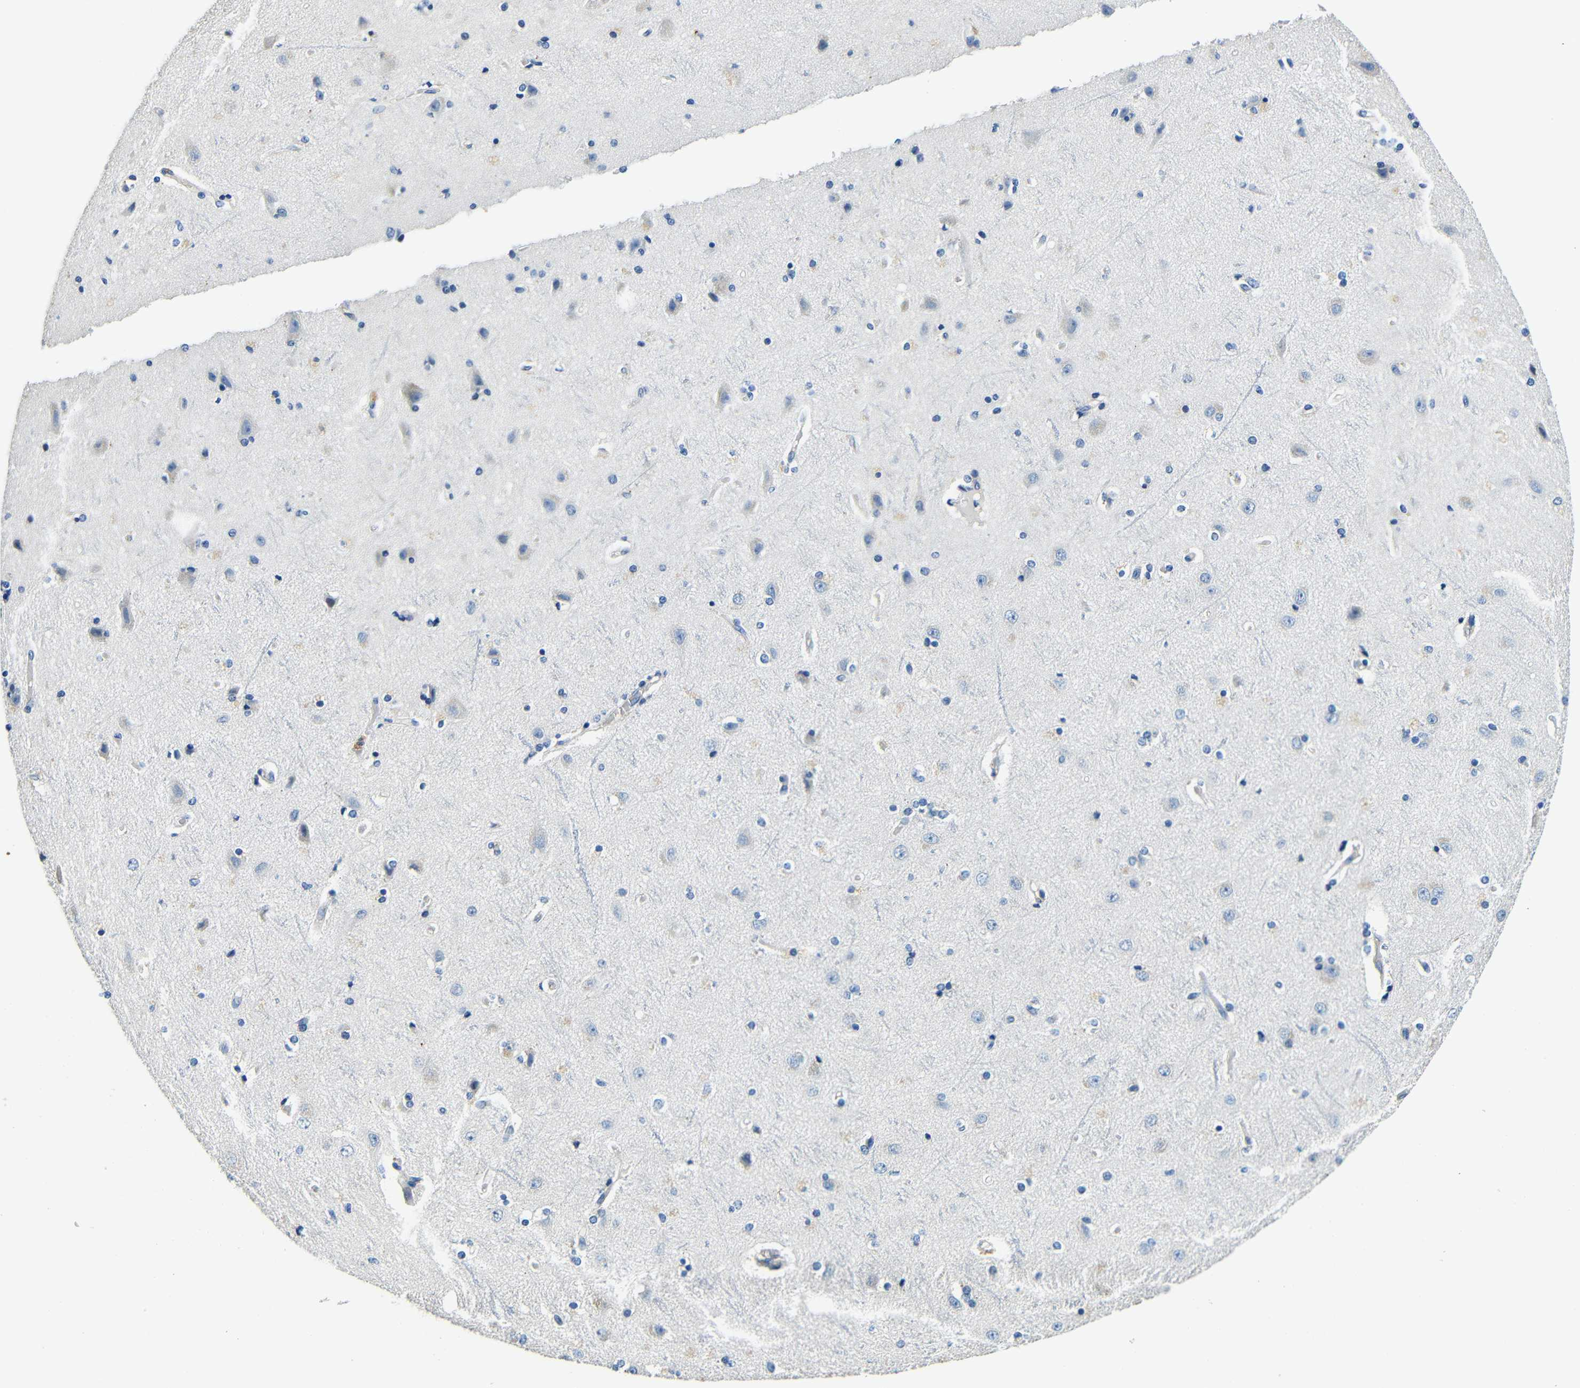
{"staining": {"intensity": "negative", "quantity": "none", "location": "none"}, "tissue": "cerebral cortex", "cell_type": "Endothelial cells", "image_type": "normal", "snomed": [{"axis": "morphology", "description": "Normal tissue, NOS"}, {"axis": "topography", "description": "Cerebral cortex"}], "caption": "This is an IHC photomicrograph of benign cerebral cortex. There is no expression in endothelial cells.", "gene": "FMO5", "patient": {"sex": "female", "age": 54}}